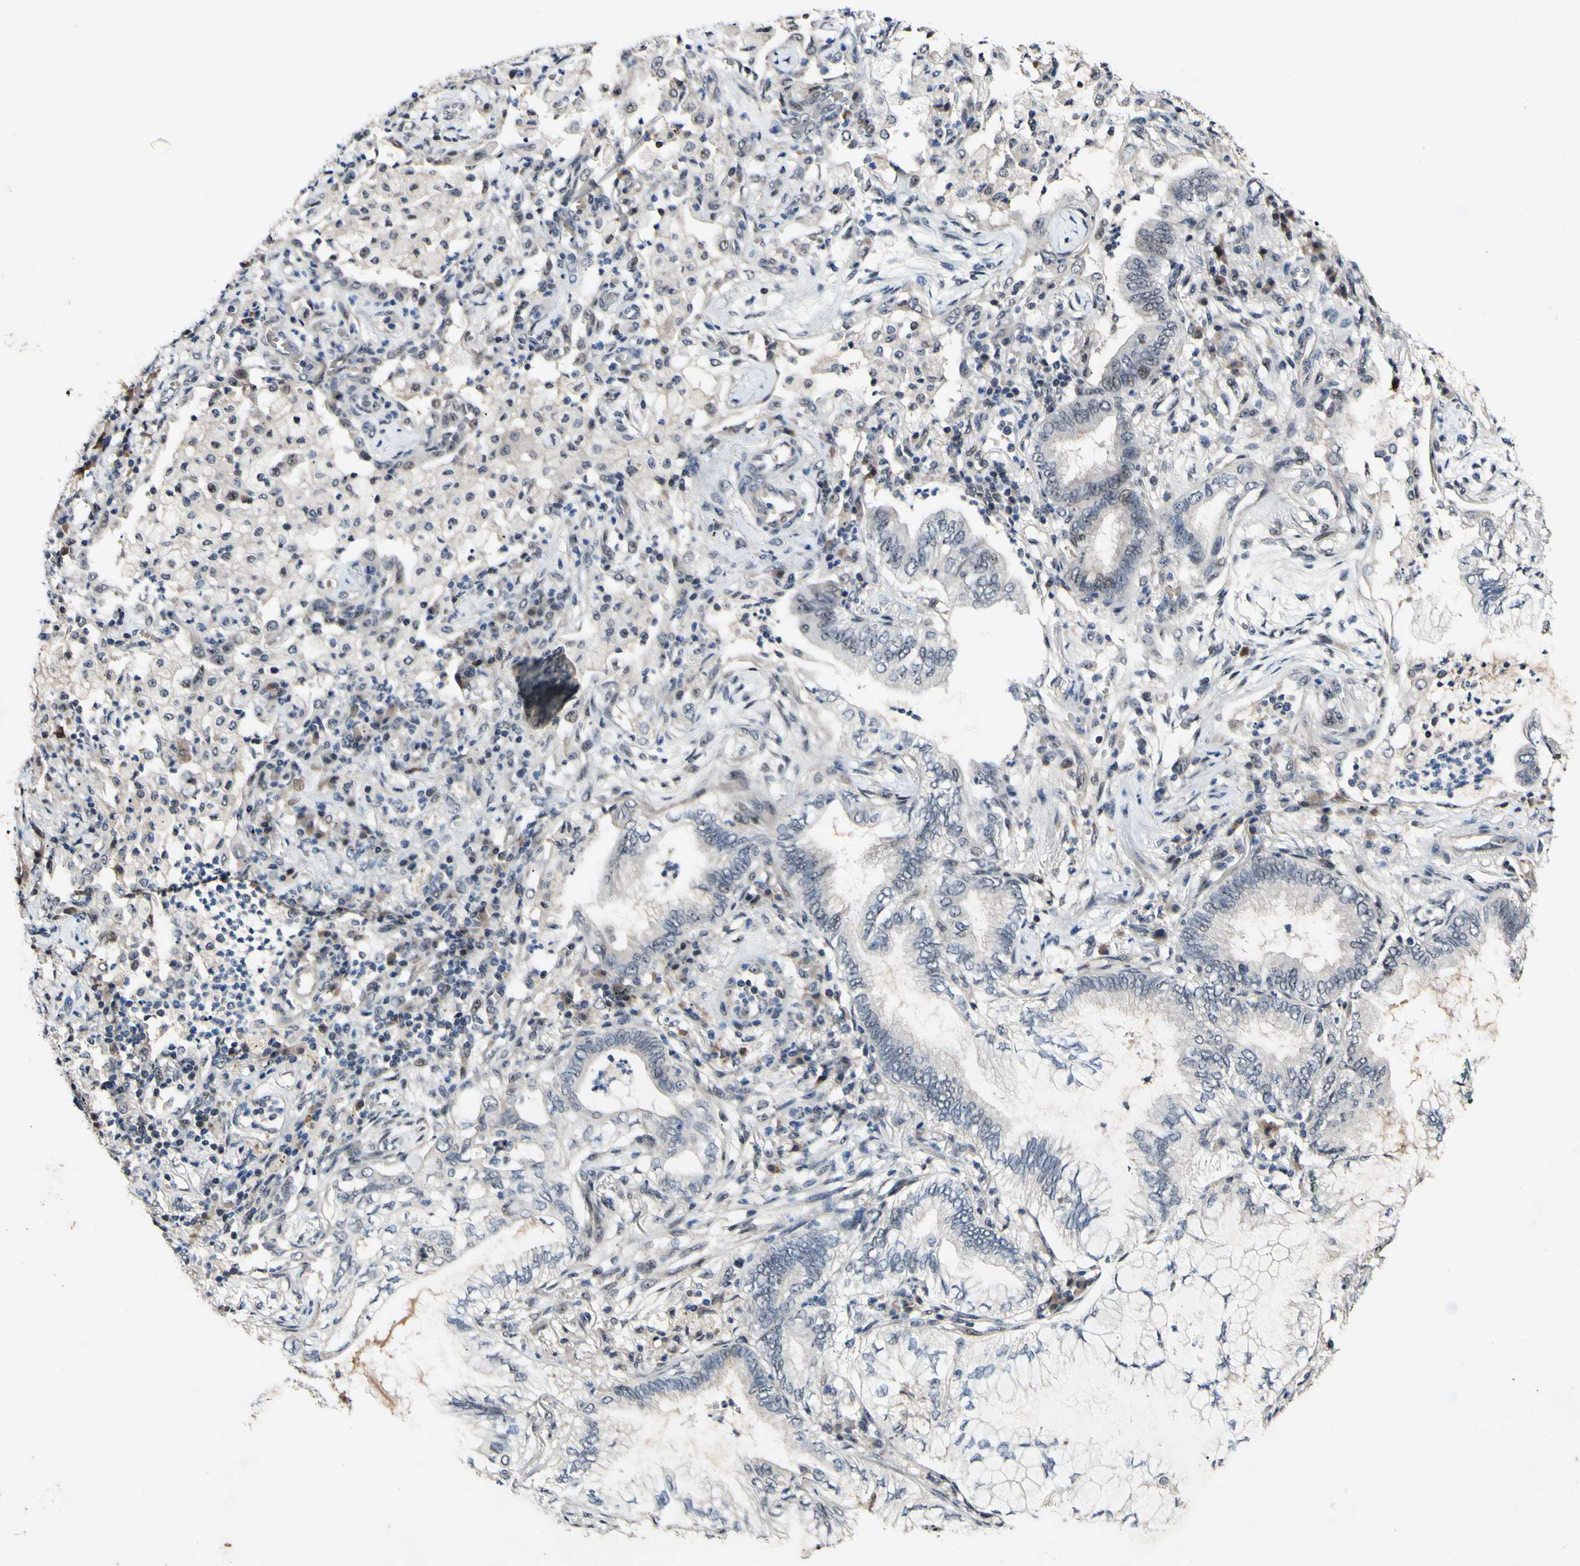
{"staining": {"intensity": "weak", "quantity": "<25%", "location": "cytoplasmic/membranous,nuclear"}, "tissue": "lung cancer", "cell_type": "Tumor cells", "image_type": "cancer", "snomed": [{"axis": "morphology", "description": "Normal tissue, NOS"}, {"axis": "morphology", "description": "Adenocarcinoma, NOS"}, {"axis": "topography", "description": "Bronchus"}, {"axis": "topography", "description": "Lung"}], "caption": "Immunohistochemical staining of lung cancer (adenocarcinoma) reveals no significant expression in tumor cells.", "gene": "POLR2F", "patient": {"sex": "female", "age": 70}}